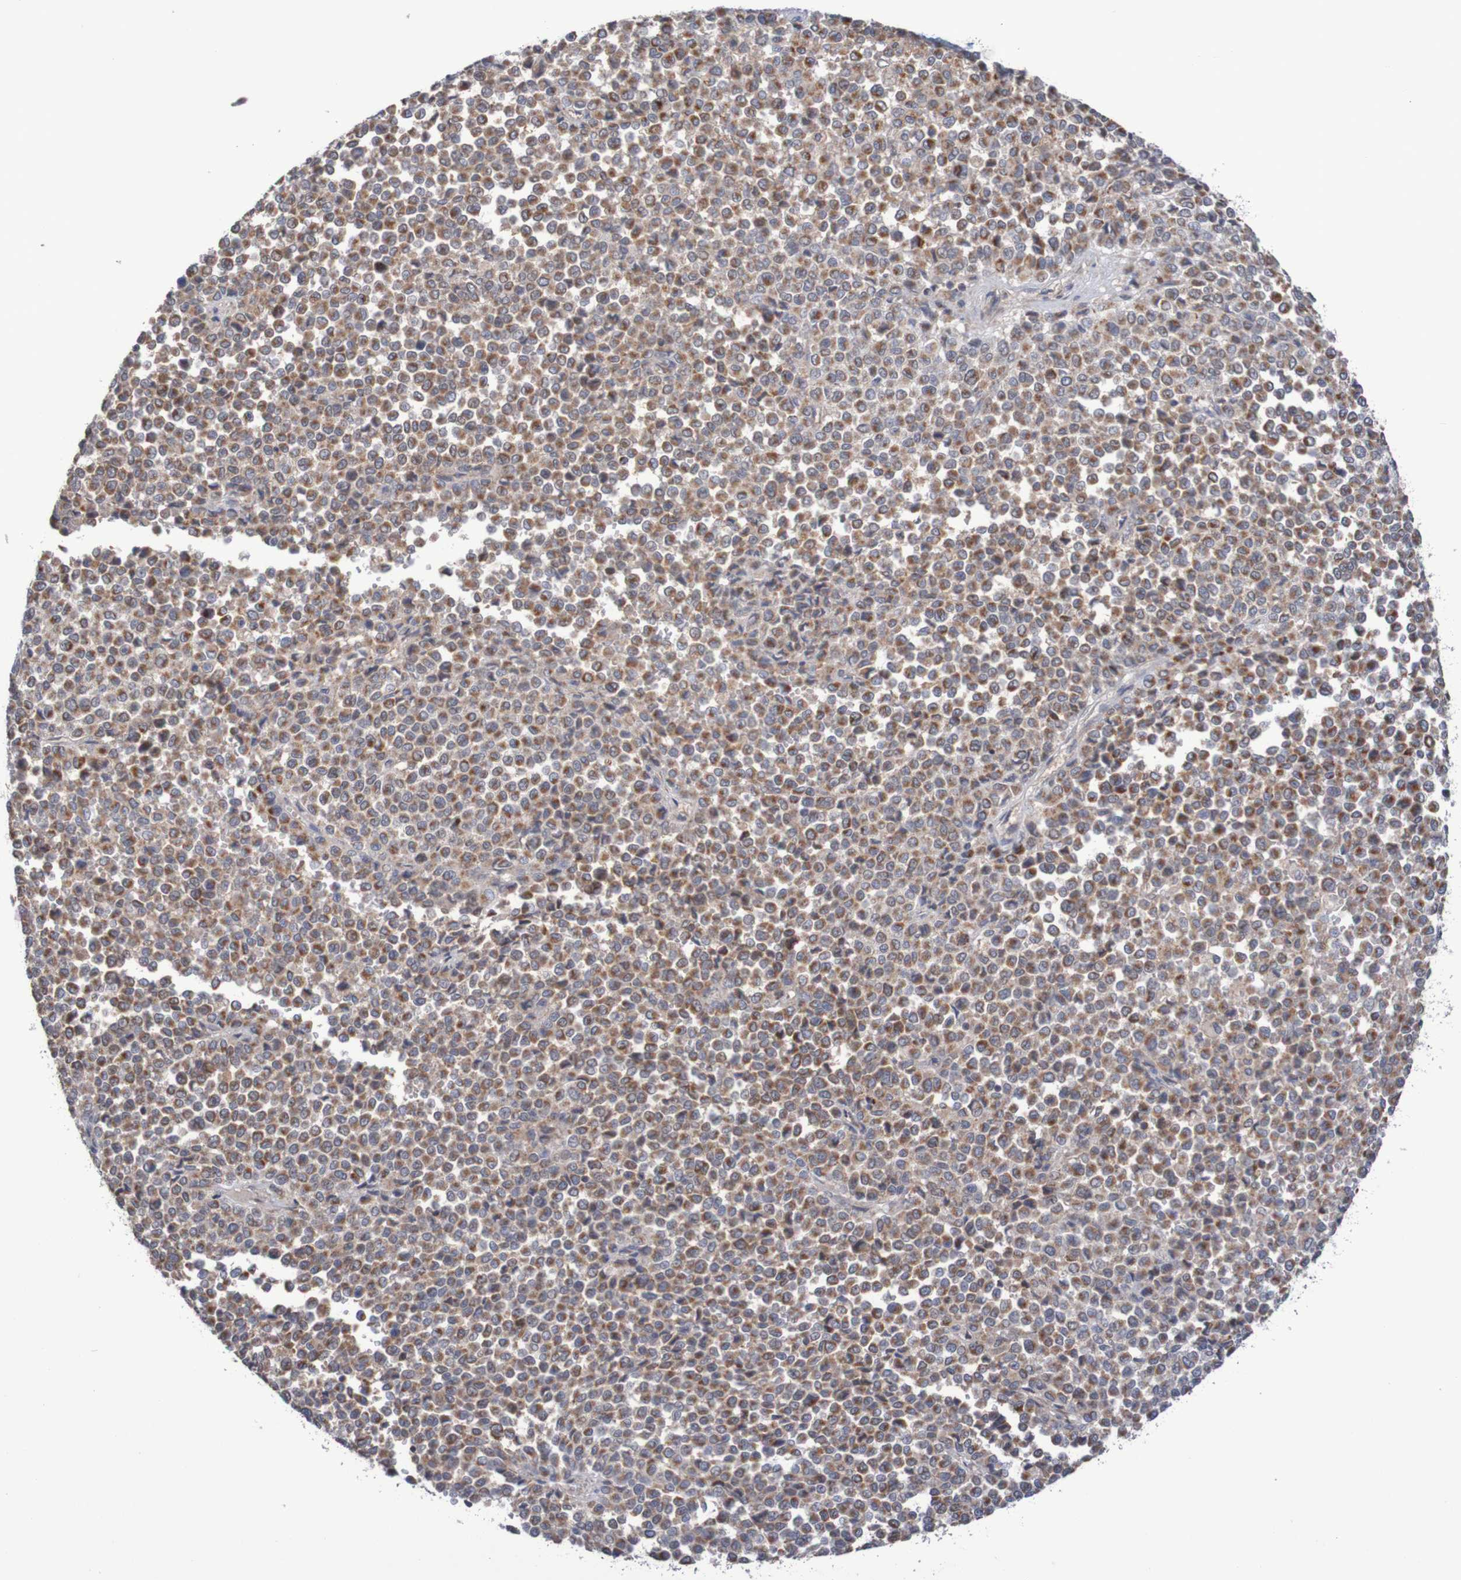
{"staining": {"intensity": "moderate", "quantity": ">75%", "location": "cytoplasmic/membranous"}, "tissue": "melanoma", "cell_type": "Tumor cells", "image_type": "cancer", "snomed": [{"axis": "morphology", "description": "Malignant melanoma, Metastatic site"}, {"axis": "topography", "description": "Pancreas"}], "caption": "A brown stain labels moderate cytoplasmic/membranous expression of a protein in malignant melanoma (metastatic site) tumor cells. The protein of interest is shown in brown color, while the nuclei are stained blue.", "gene": "C3orf18", "patient": {"sex": "female", "age": 30}}